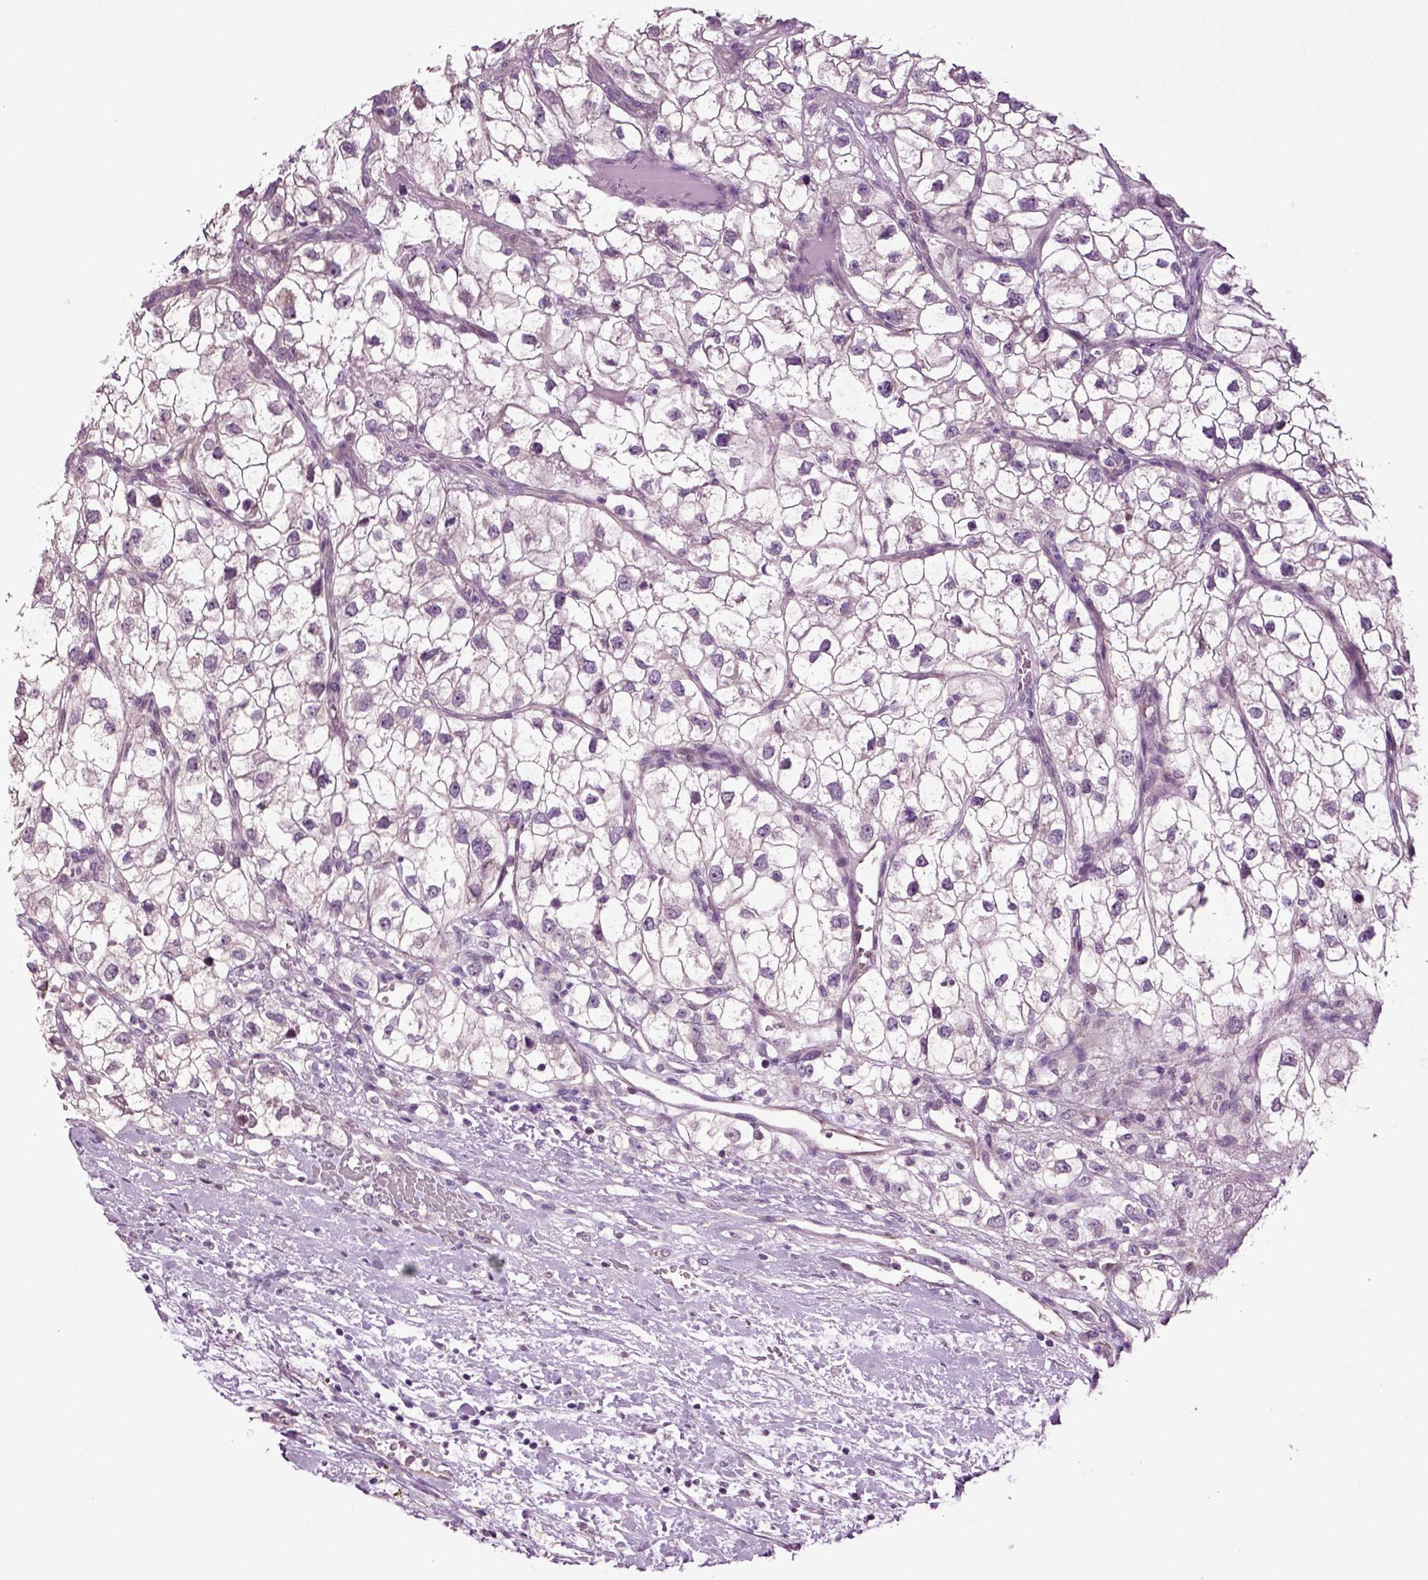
{"staining": {"intensity": "negative", "quantity": "none", "location": "none"}, "tissue": "renal cancer", "cell_type": "Tumor cells", "image_type": "cancer", "snomed": [{"axis": "morphology", "description": "Adenocarcinoma, NOS"}, {"axis": "topography", "description": "Kidney"}], "caption": "A high-resolution histopathology image shows immunohistochemistry staining of renal adenocarcinoma, which demonstrates no significant positivity in tumor cells. (Stains: DAB (3,3'-diaminobenzidine) immunohistochemistry with hematoxylin counter stain, Microscopy: brightfield microscopy at high magnification).", "gene": "PLCH2", "patient": {"sex": "male", "age": 59}}